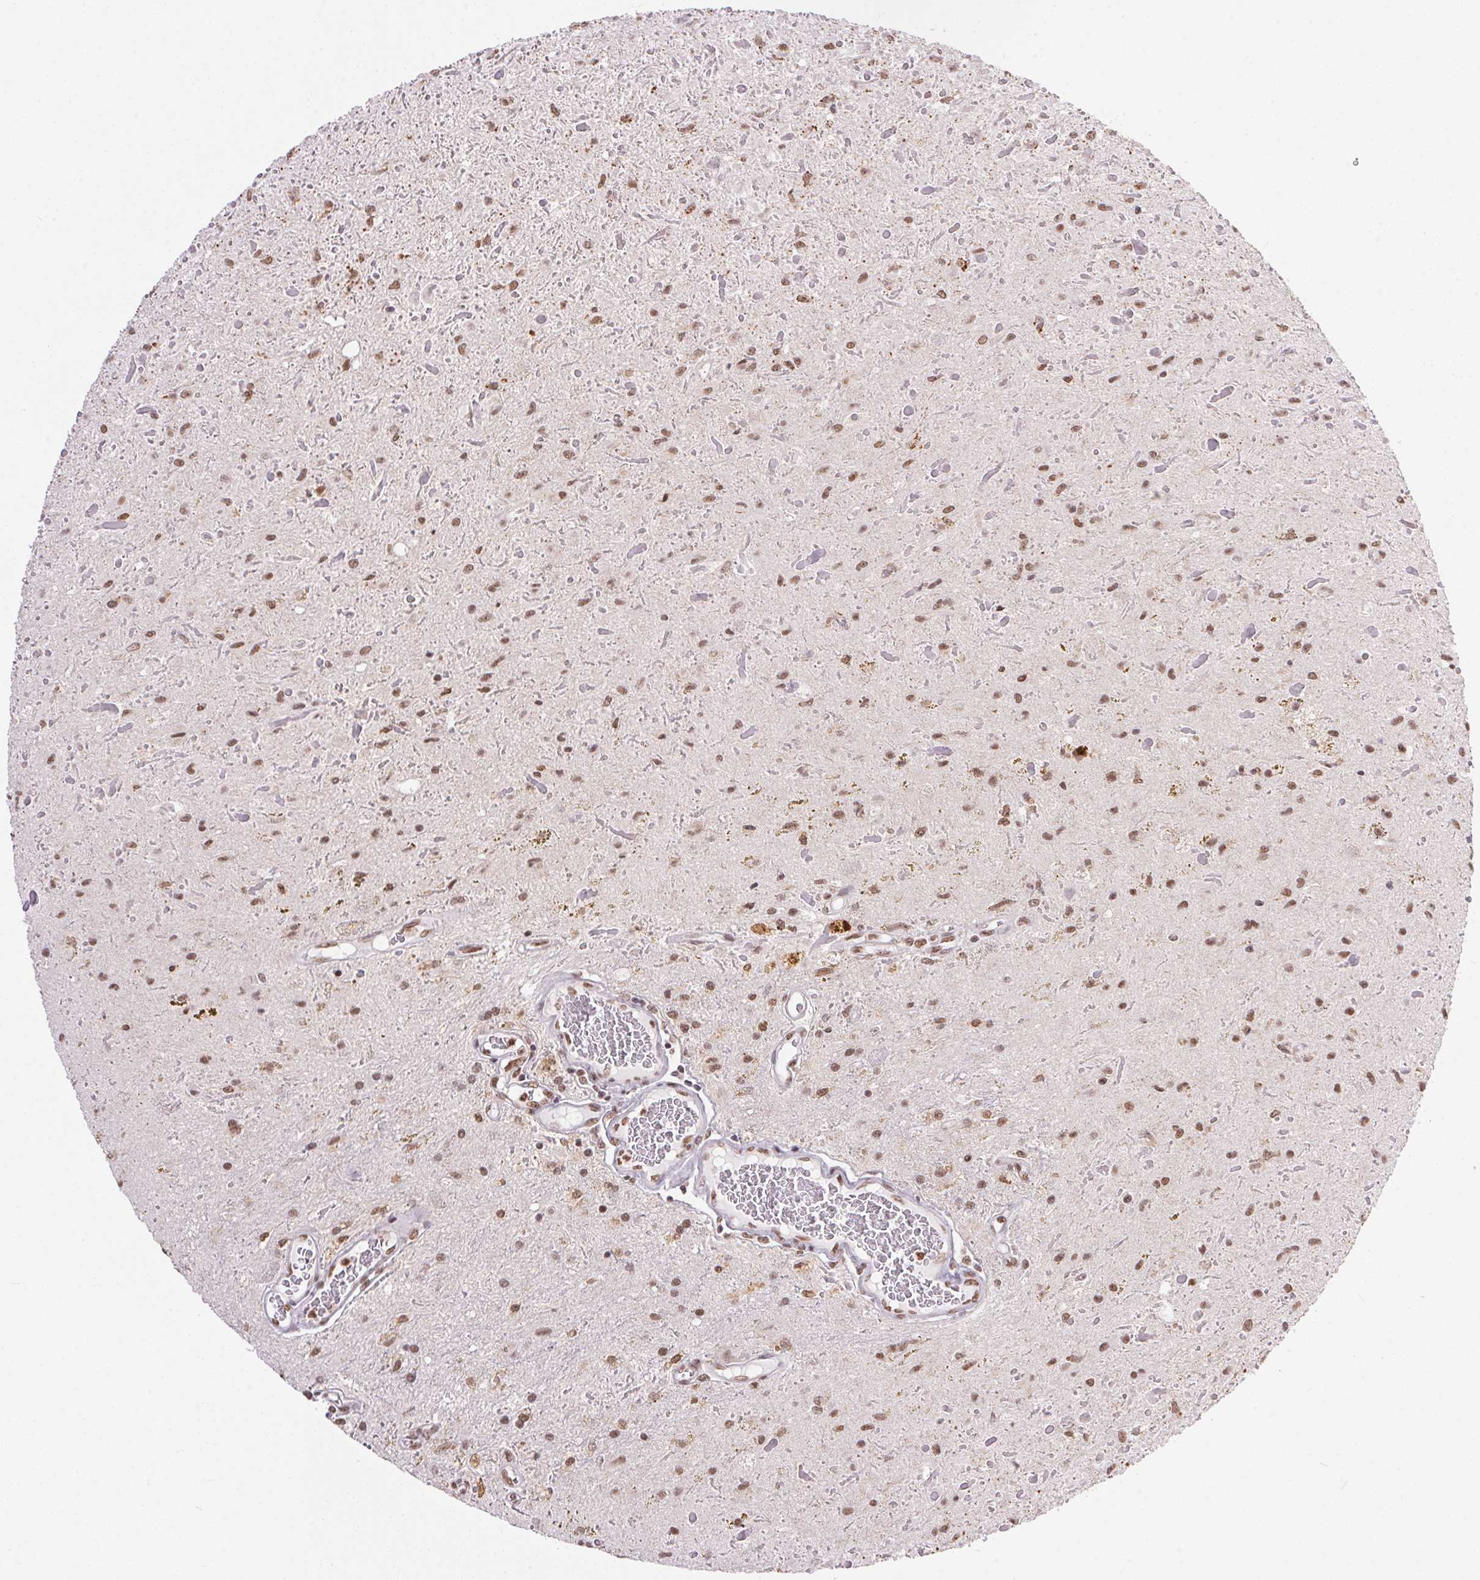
{"staining": {"intensity": "moderate", "quantity": ">75%", "location": "nuclear"}, "tissue": "glioma", "cell_type": "Tumor cells", "image_type": "cancer", "snomed": [{"axis": "morphology", "description": "Glioma, malignant, Low grade"}, {"axis": "topography", "description": "Cerebellum"}], "caption": "Protein expression analysis of human glioma reveals moderate nuclear expression in approximately >75% of tumor cells.", "gene": "NFE2L1", "patient": {"sex": "female", "age": 14}}